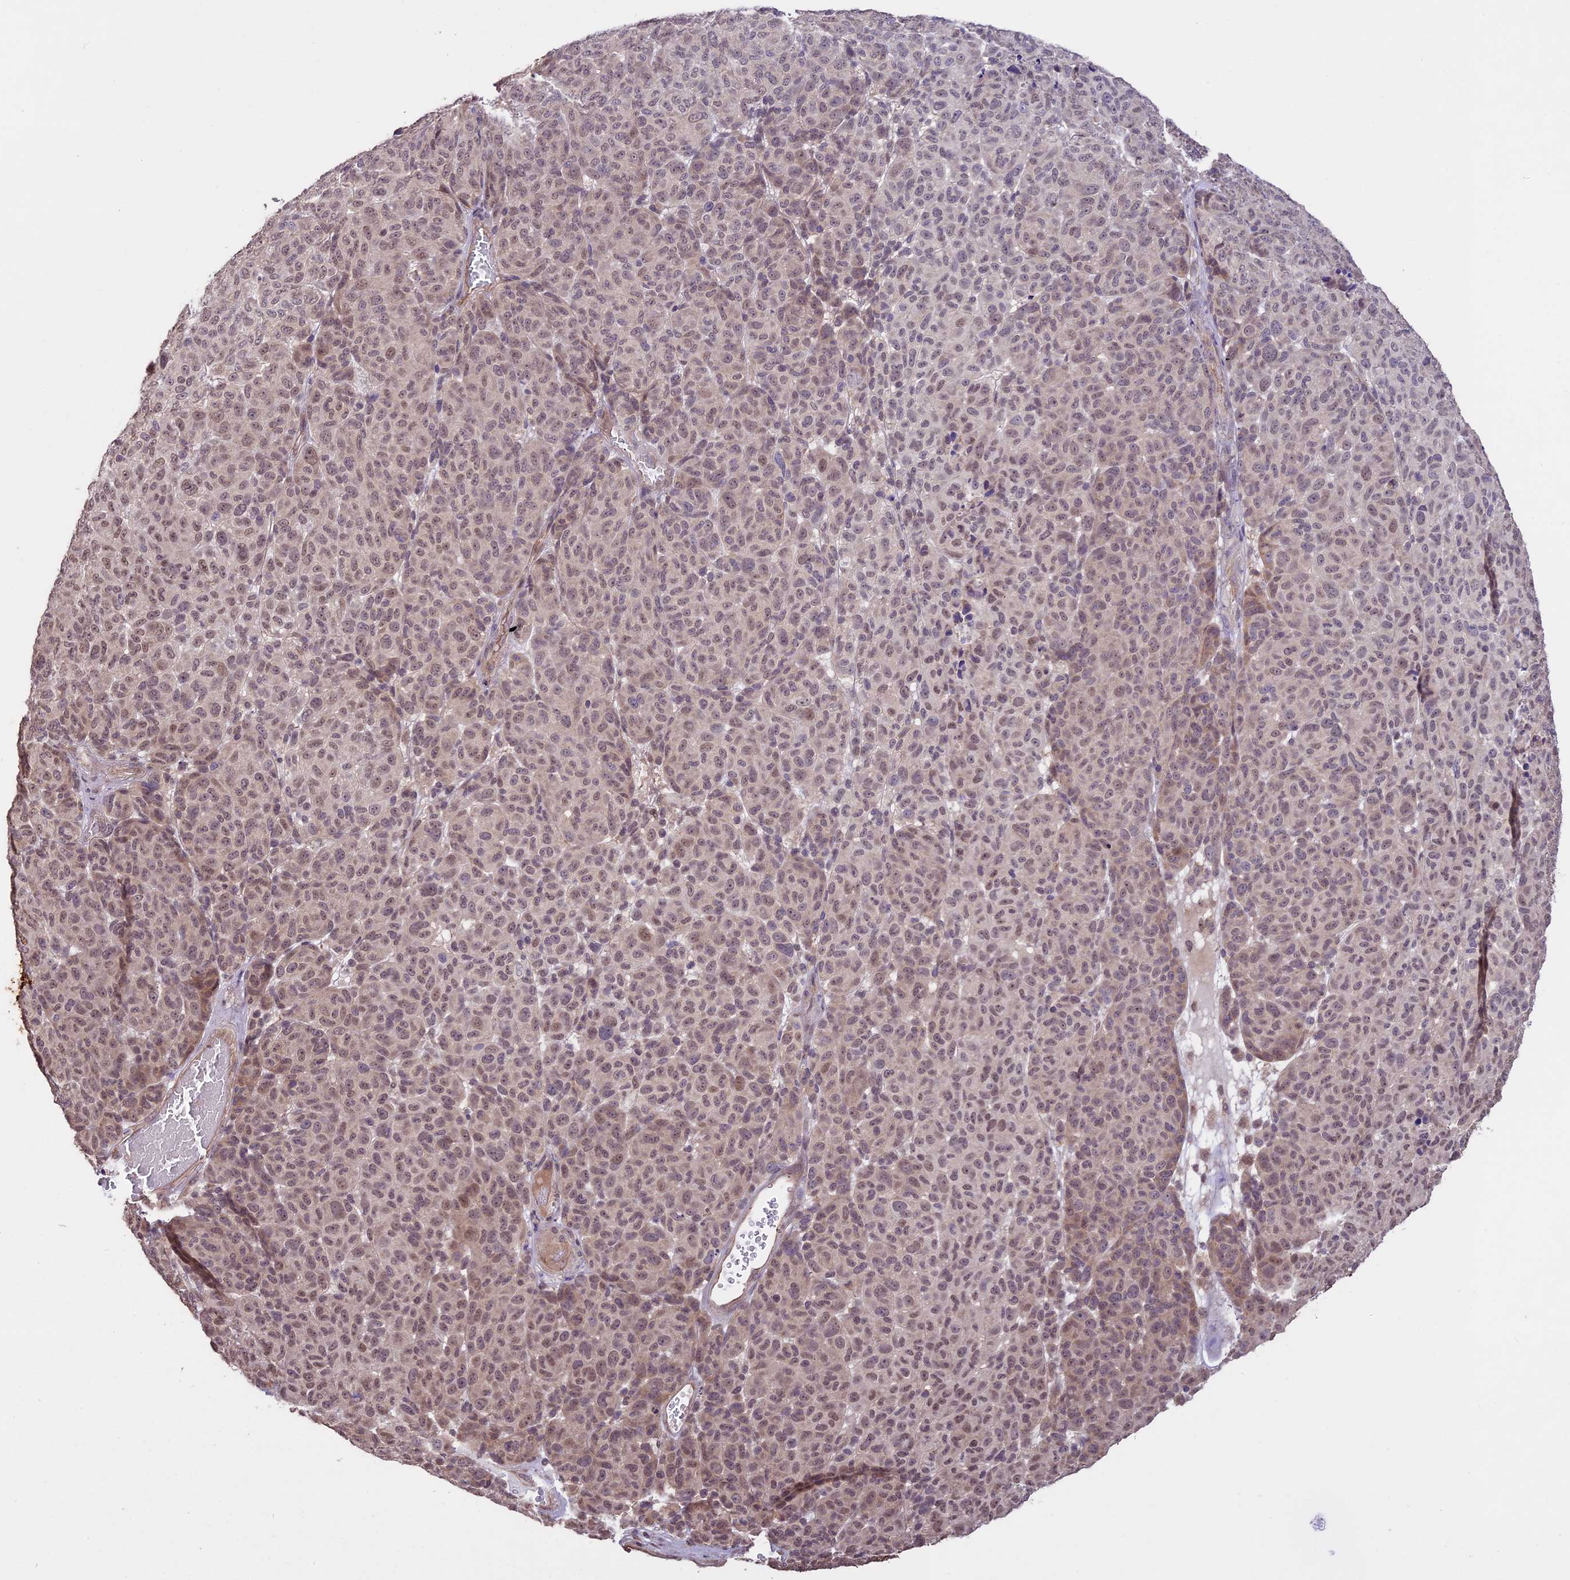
{"staining": {"intensity": "weak", "quantity": "<25%", "location": "cytoplasmic/membranous,nuclear"}, "tissue": "melanoma", "cell_type": "Tumor cells", "image_type": "cancer", "snomed": [{"axis": "morphology", "description": "Malignant melanoma, NOS"}, {"axis": "topography", "description": "Skin"}], "caption": "High power microscopy image of an immunohistochemistry (IHC) histopathology image of malignant melanoma, revealing no significant expression in tumor cells.", "gene": "BCAS4", "patient": {"sex": "male", "age": 49}}